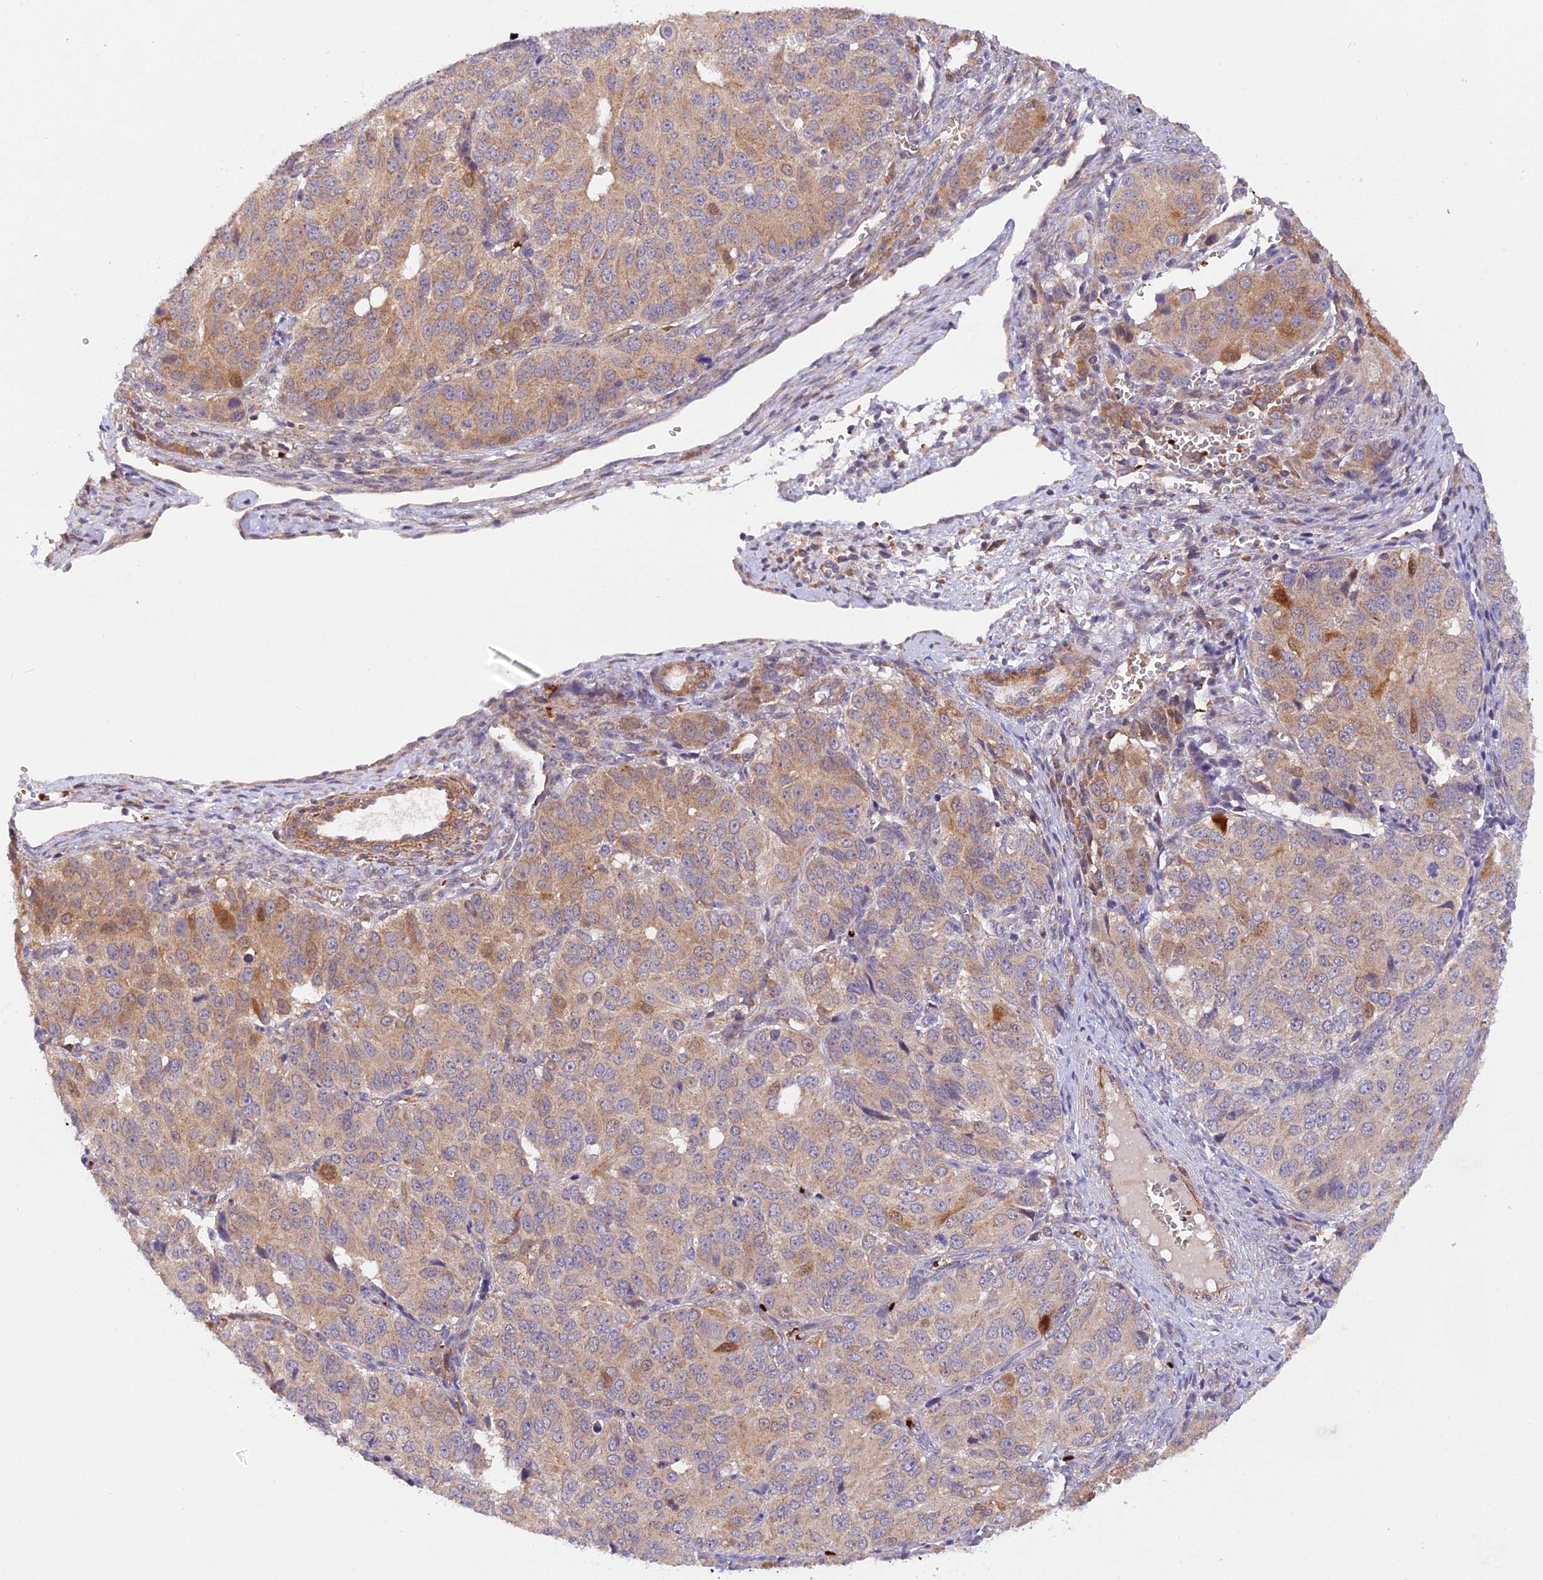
{"staining": {"intensity": "moderate", "quantity": "<25%", "location": "cytoplasmic/membranous"}, "tissue": "ovarian cancer", "cell_type": "Tumor cells", "image_type": "cancer", "snomed": [{"axis": "morphology", "description": "Carcinoma, endometroid"}, {"axis": "topography", "description": "Ovary"}], "caption": "Ovarian endometroid carcinoma stained with a brown dye demonstrates moderate cytoplasmic/membranous positive staining in approximately <25% of tumor cells.", "gene": "WDFY4", "patient": {"sex": "female", "age": 51}}